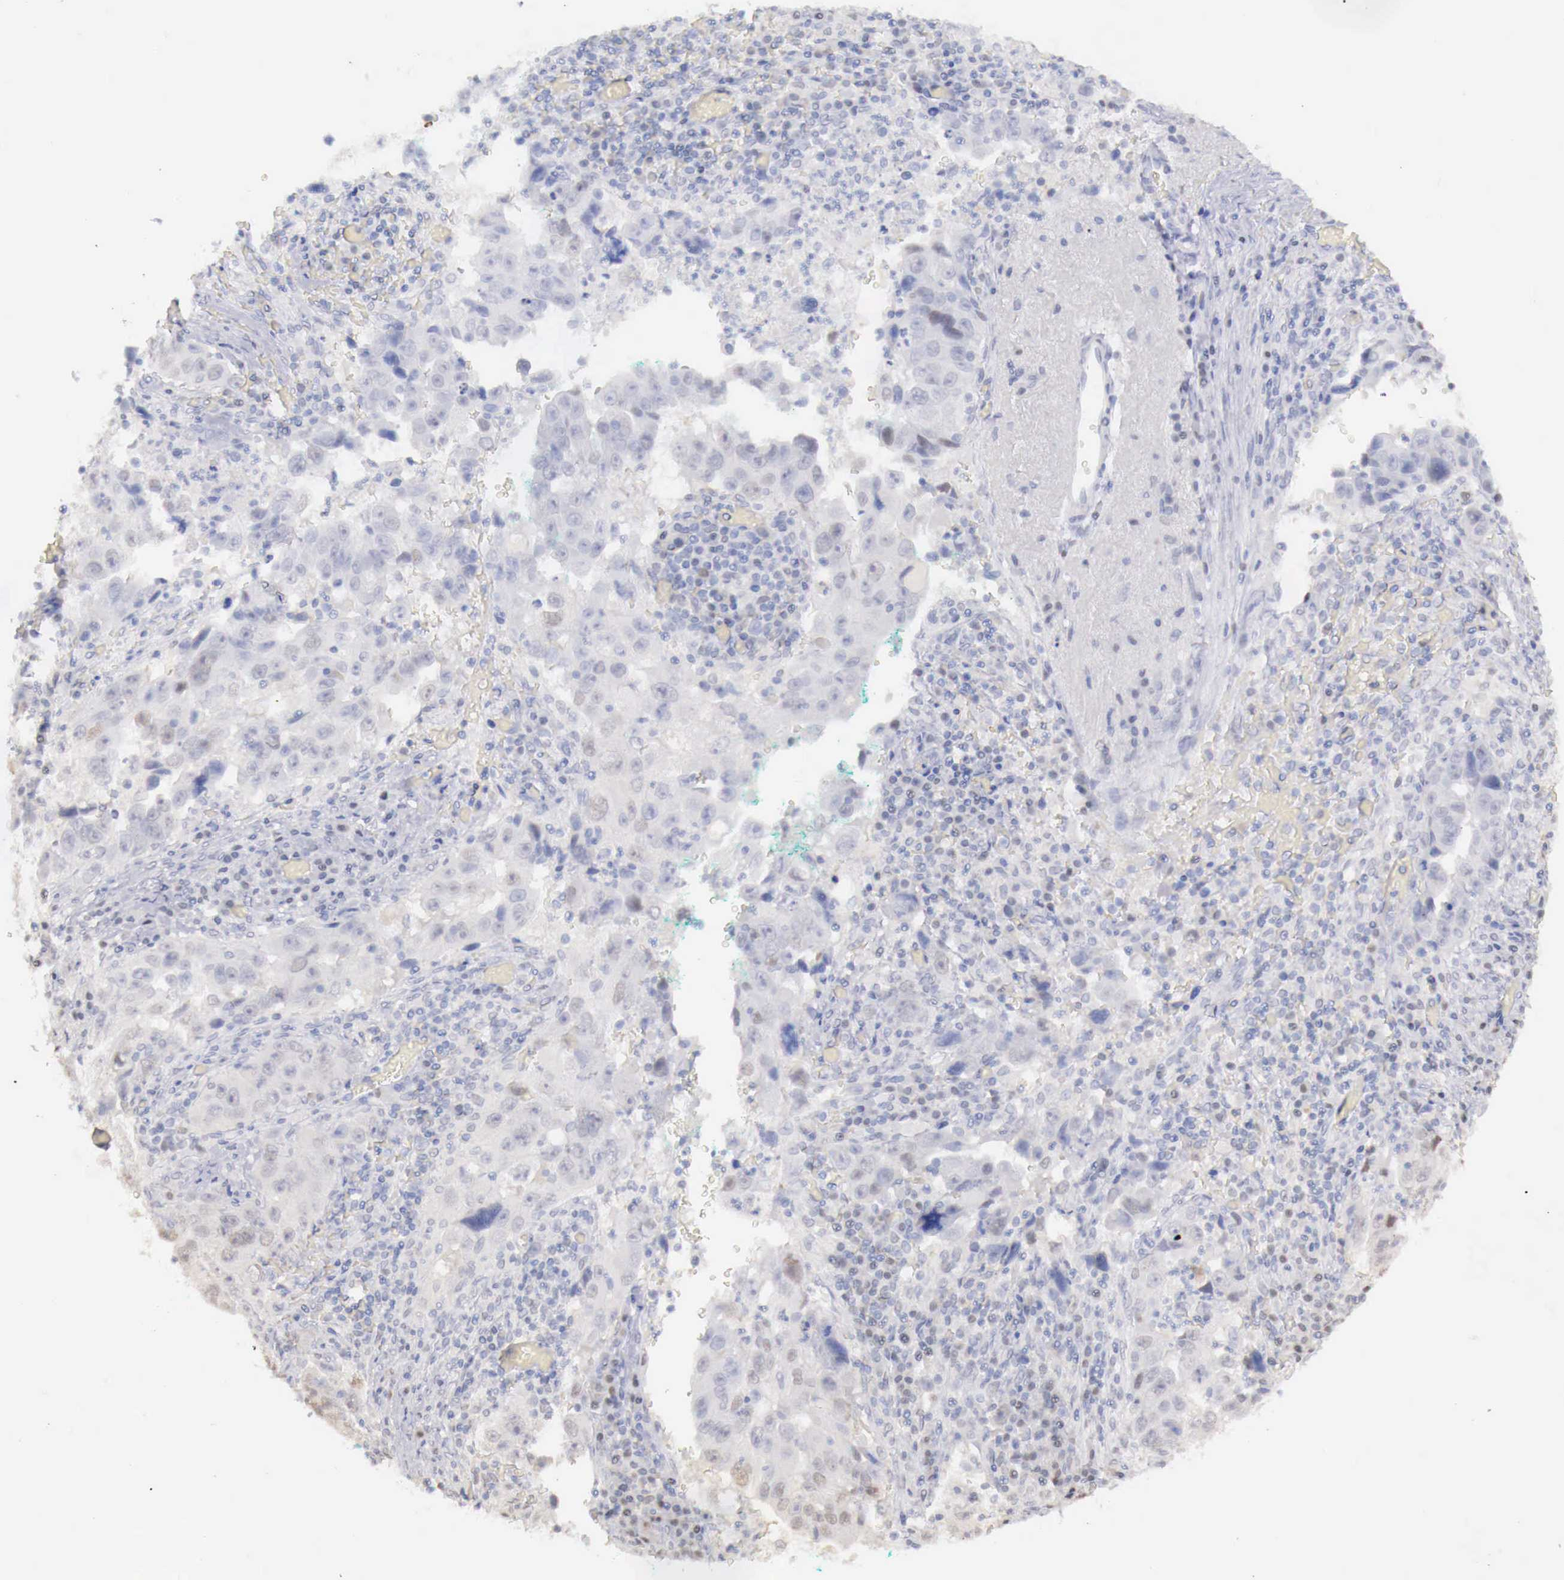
{"staining": {"intensity": "negative", "quantity": "none", "location": "none"}, "tissue": "lung cancer", "cell_type": "Tumor cells", "image_type": "cancer", "snomed": [{"axis": "morphology", "description": "Squamous cell carcinoma, NOS"}, {"axis": "topography", "description": "Lung"}], "caption": "Immunohistochemistry (IHC) micrograph of lung squamous cell carcinoma stained for a protein (brown), which displays no staining in tumor cells.", "gene": "UBA1", "patient": {"sex": "male", "age": 64}}